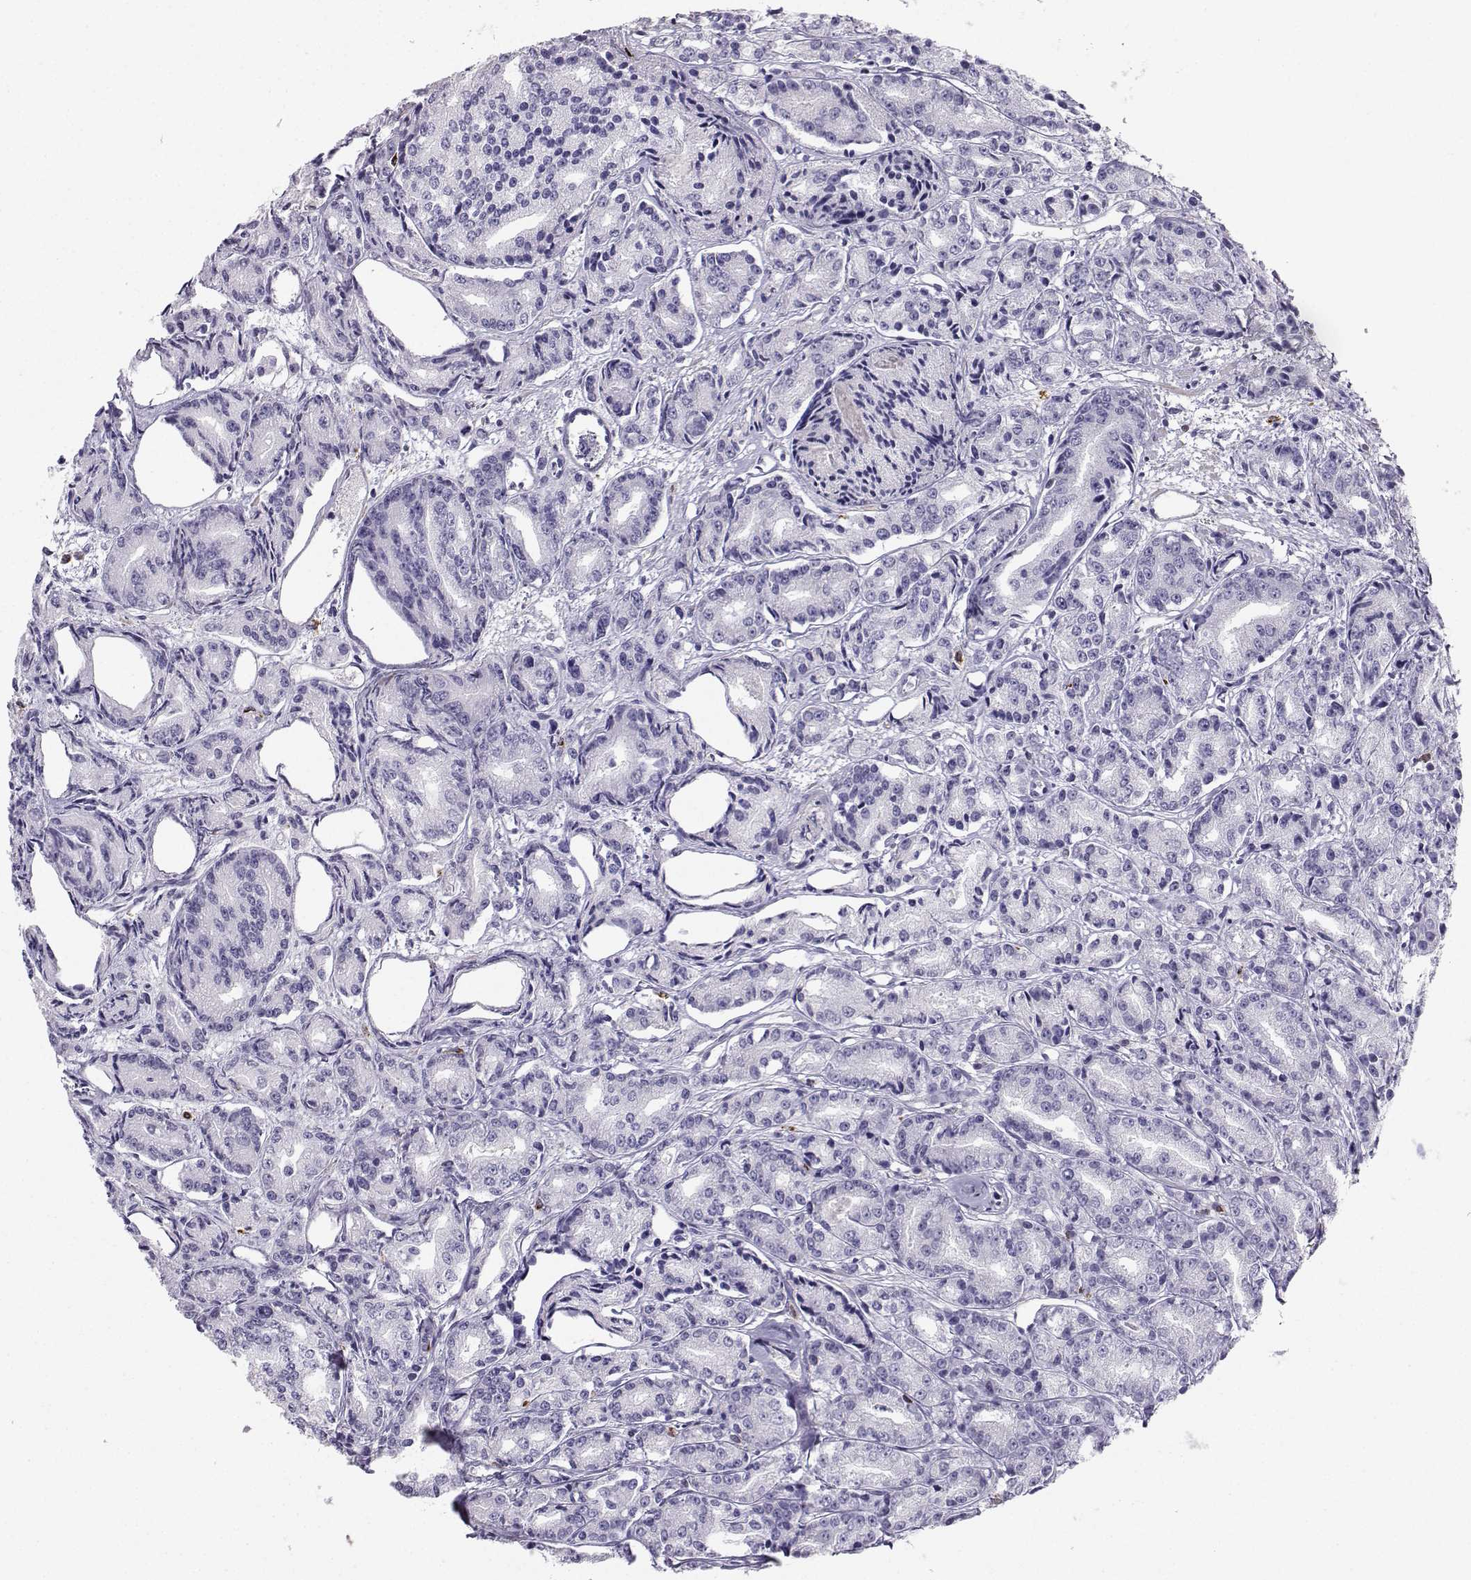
{"staining": {"intensity": "negative", "quantity": "none", "location": "none"}, "tissue": "prostate cancer", "cell_type": "Tumor cells", "image_type": "cancer", "snomed": [{"axis": "morphology", "description": "Adenocarcinoma, Medium grade"}, {"axis": "topography", "description": "Prostate"}], "caption": "Tumor cells show no significant protein staining in adenocarcinoma (medium-grade) (prostate).", "gene": "DCLK3", "patient": {"sex": "male", "age": 74}}